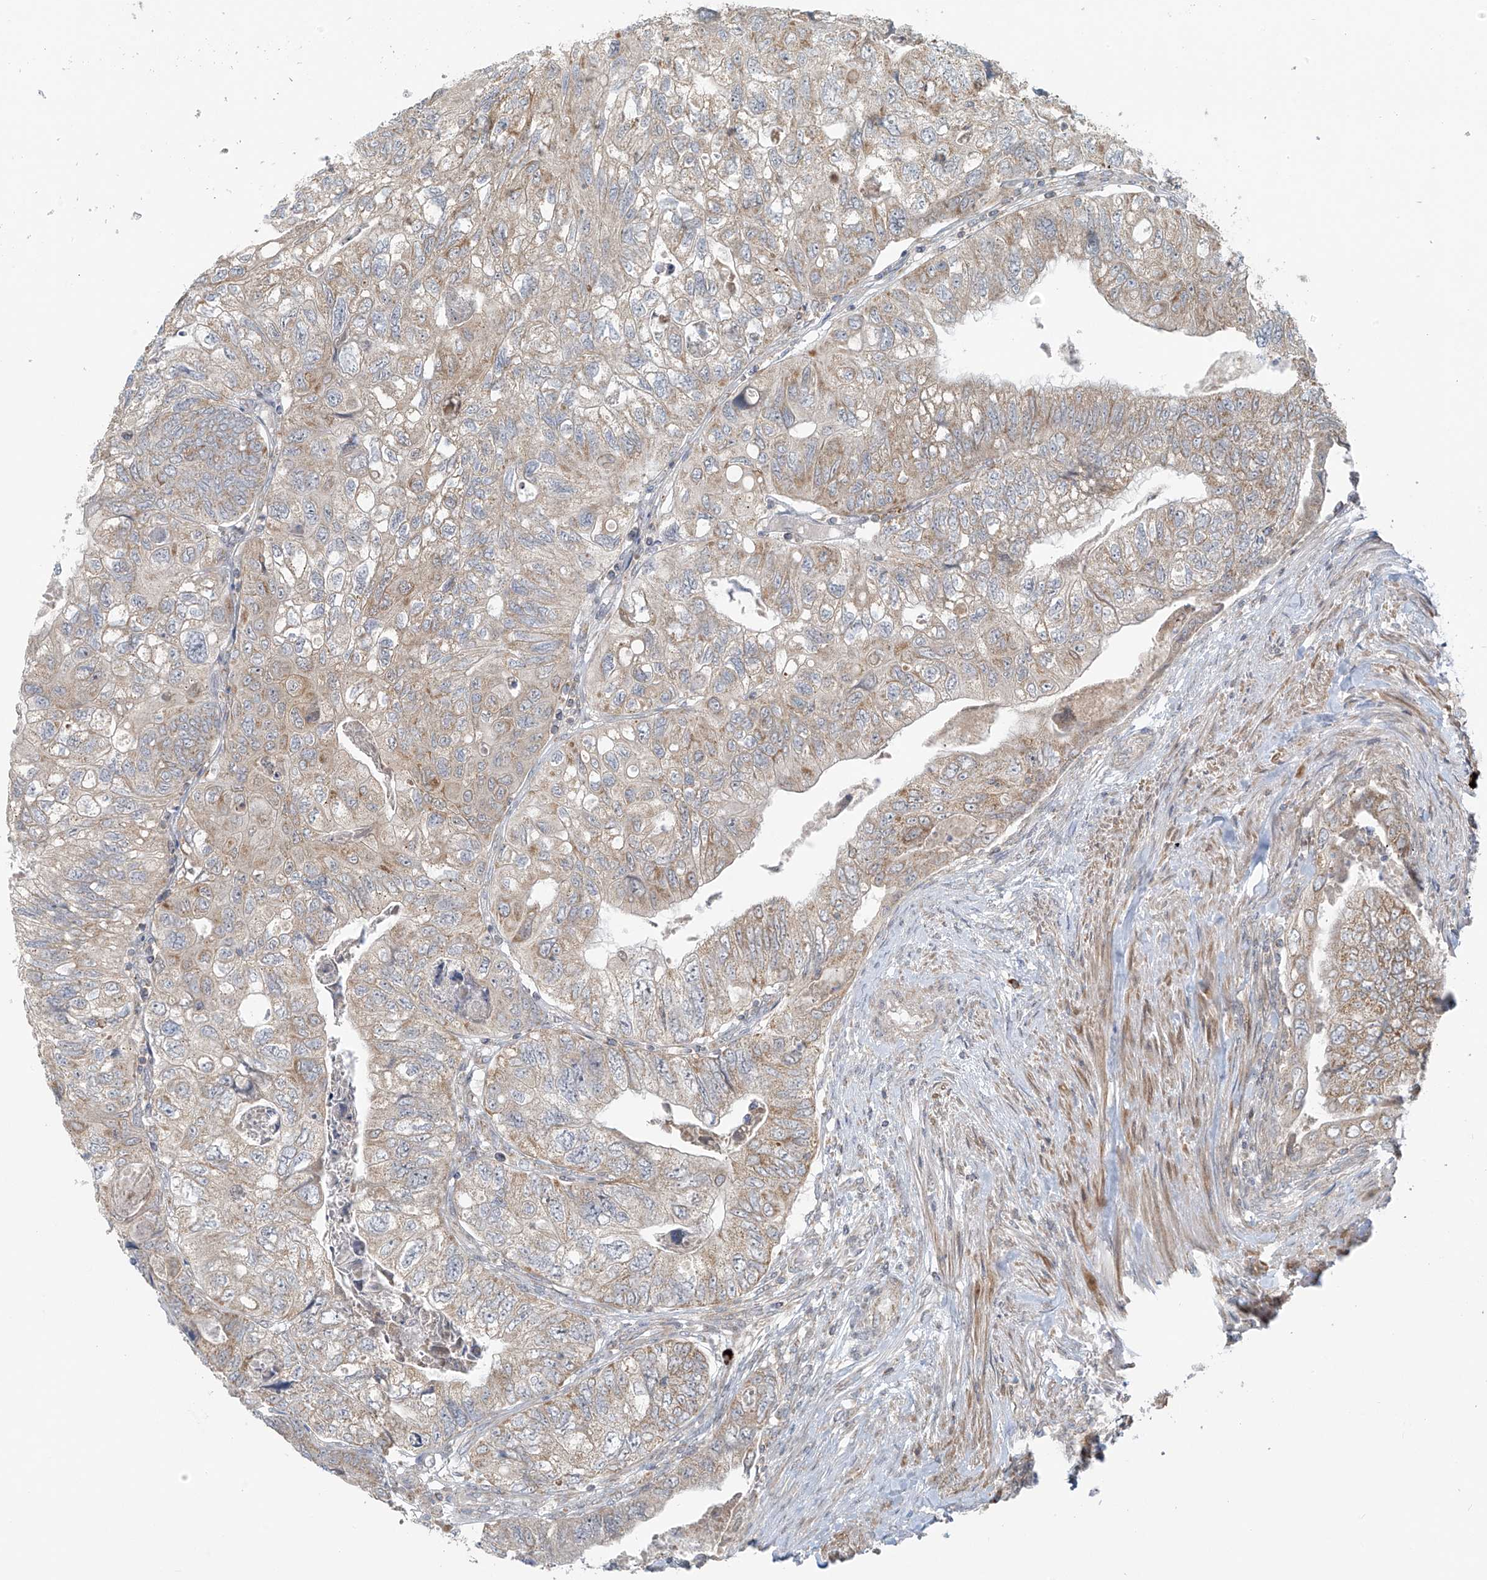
{"staining": {"intensity": "weak", "quantity": "25%-75%", "location": "cytoplasmic/membranous"}, "tissue": "colorectal cancer", "cell_type": "Tumor cells", "image_type": "cancer", "snomed": [{"axis": "morphology", "description": "Adenocarcinoma, NOS"}, {"axis": "topography", "description": "Rectum"}], "caption": "The histopathology image reveals immunohistochemical staining of colorectal cancer (adenocarcinoma). There is weak cytoplasmic/membranous expression is present in approximately 25%-75% of tumor cells. (DAB IHC with brightfield microscopy, high magnification).", "gene": "HDDC2", "patient": {"sex": "male", "age": 63}}